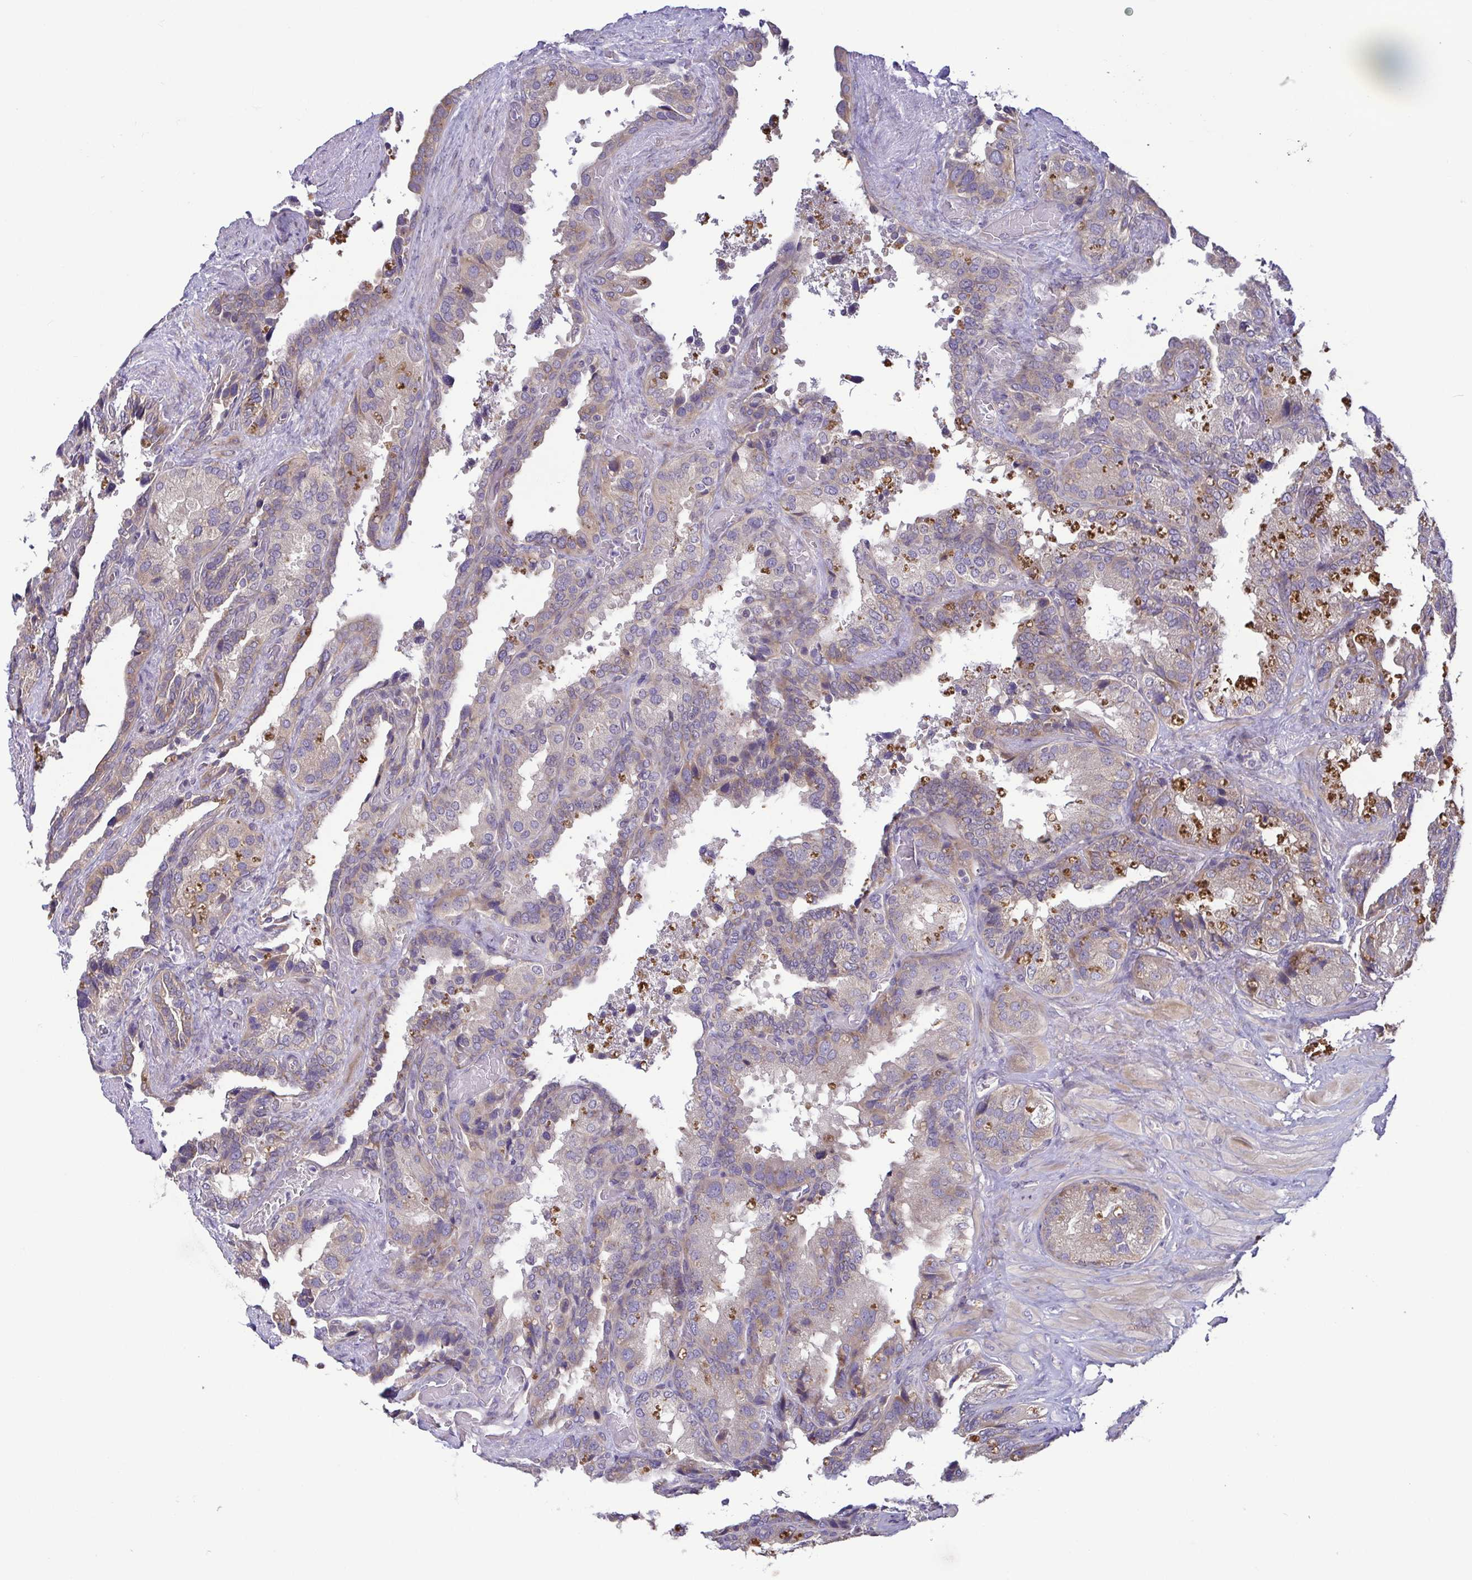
{"staining": {"intensity": "weak", "quantity": "25%-75%", "location": "cytoplasmic/membranous"}, "tissue": "seminal vesicle", "cell_type": "Glandular cells", "image_type": "normal", "snomed": [{"axis": "morphology", "description": "Normal tissue, NOS"}, {"axis": "topography", "description": "Seminal veicle"}], "caption": "High-power microscopy captured an immunohistochemistry photomicrograph of normal seminal vesicle, revealing weak cytoplasmic/membranous staining in about 25%-75% of glandular cells. (DAB (3,3'-diaminobenzidine) IHC with brightfield microscopy, high magnification).", "gene": "LMF2", "patient": {"sex": "male", "age": 60}}